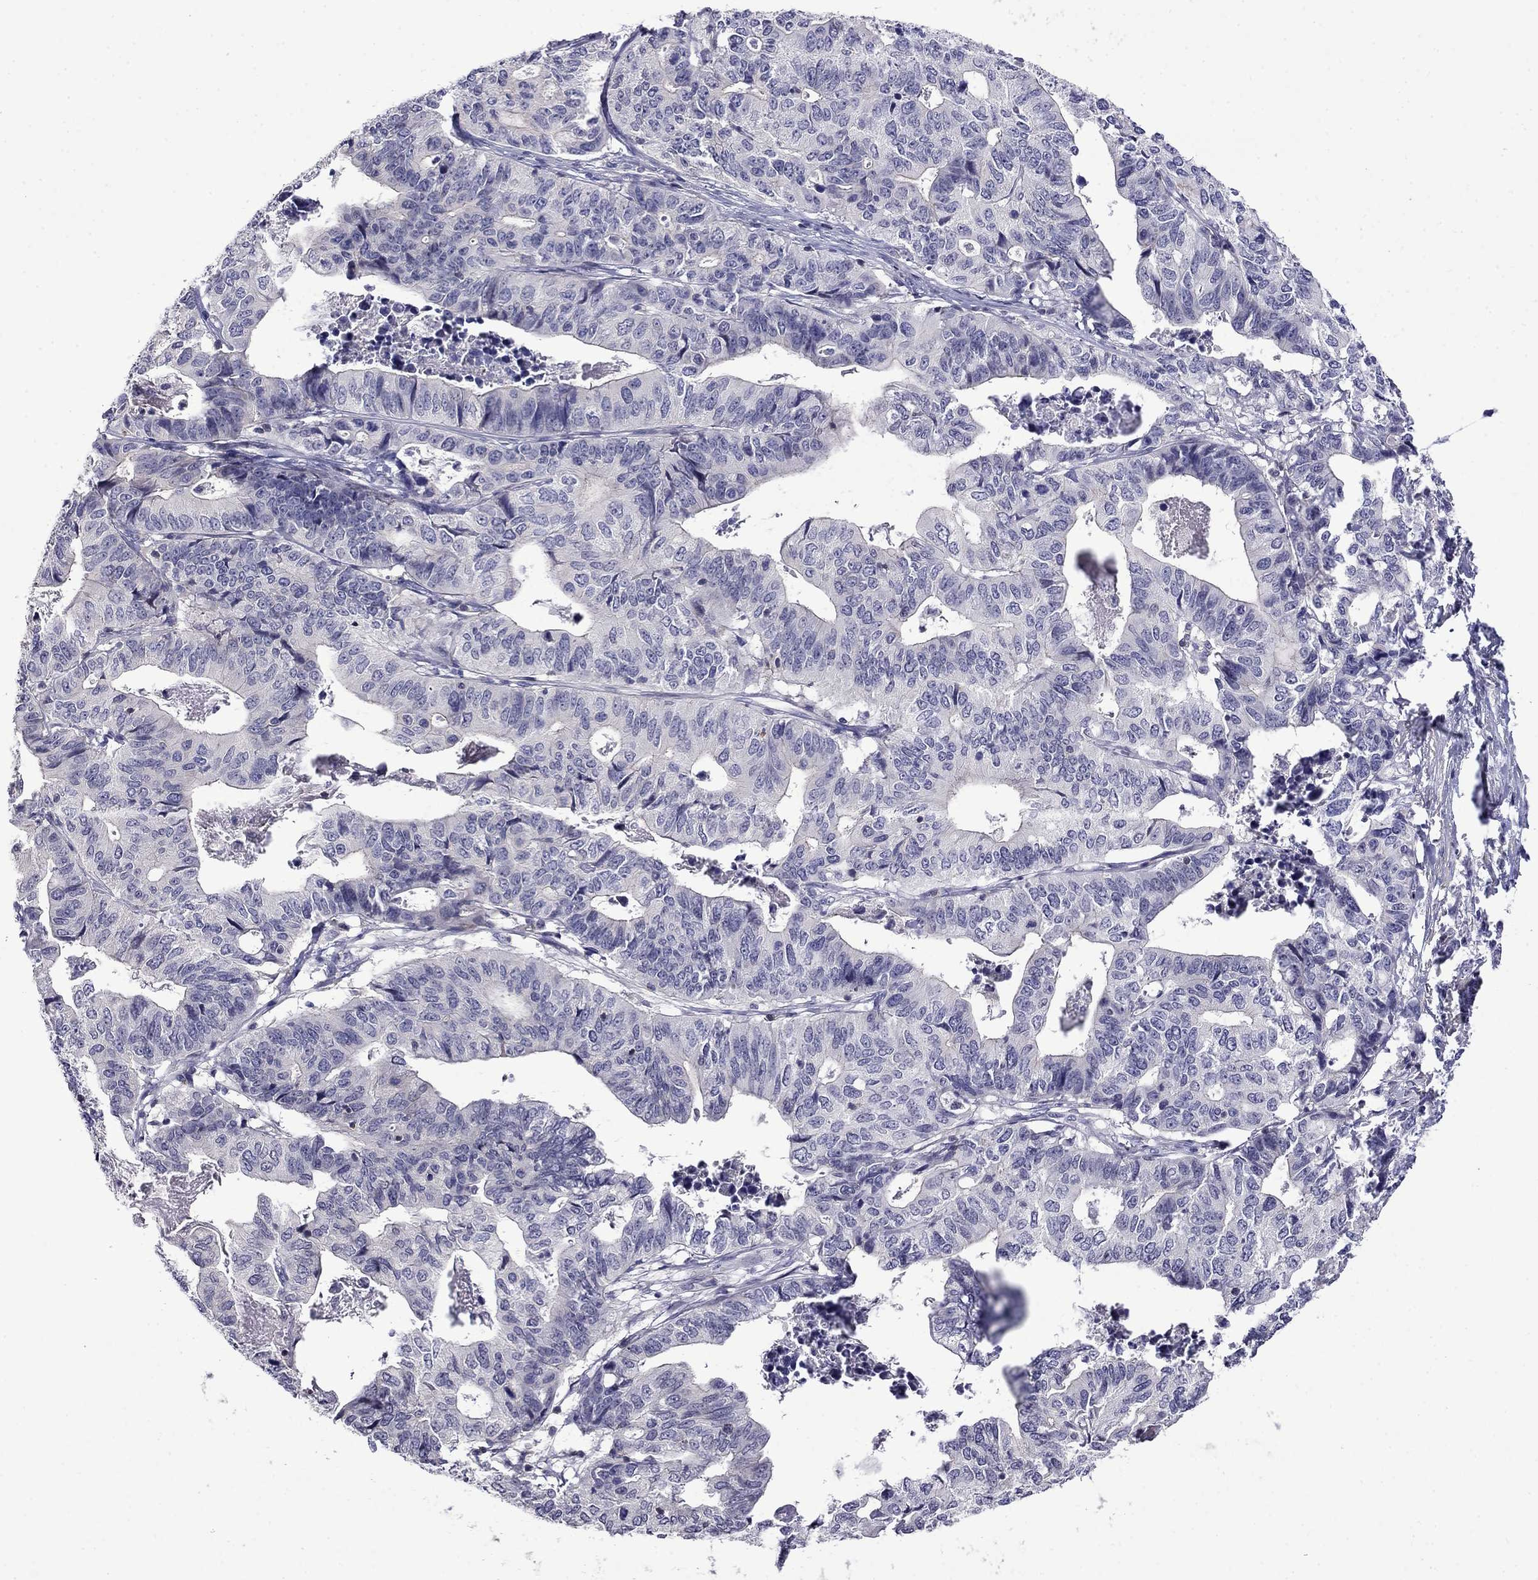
{"staining": {"intensity": "negative", "quantity": "none", "location": "none"}, "tissue": "stomach cancer", "cell_type": "Tumor cells", "image_type": "cancer", "snomed": [{"axis": "morphology", "description": "Adenocarcinoma, NOS"}, {"axis": "topography", "description": "Stomach, upper"}], "caption": "Stomach adenocarcinoma was stained to show a protein in brown. There is no significant staining in tumor cells.", "gene": "PRR18", "patient": {"sex": "female", "age": 67}}